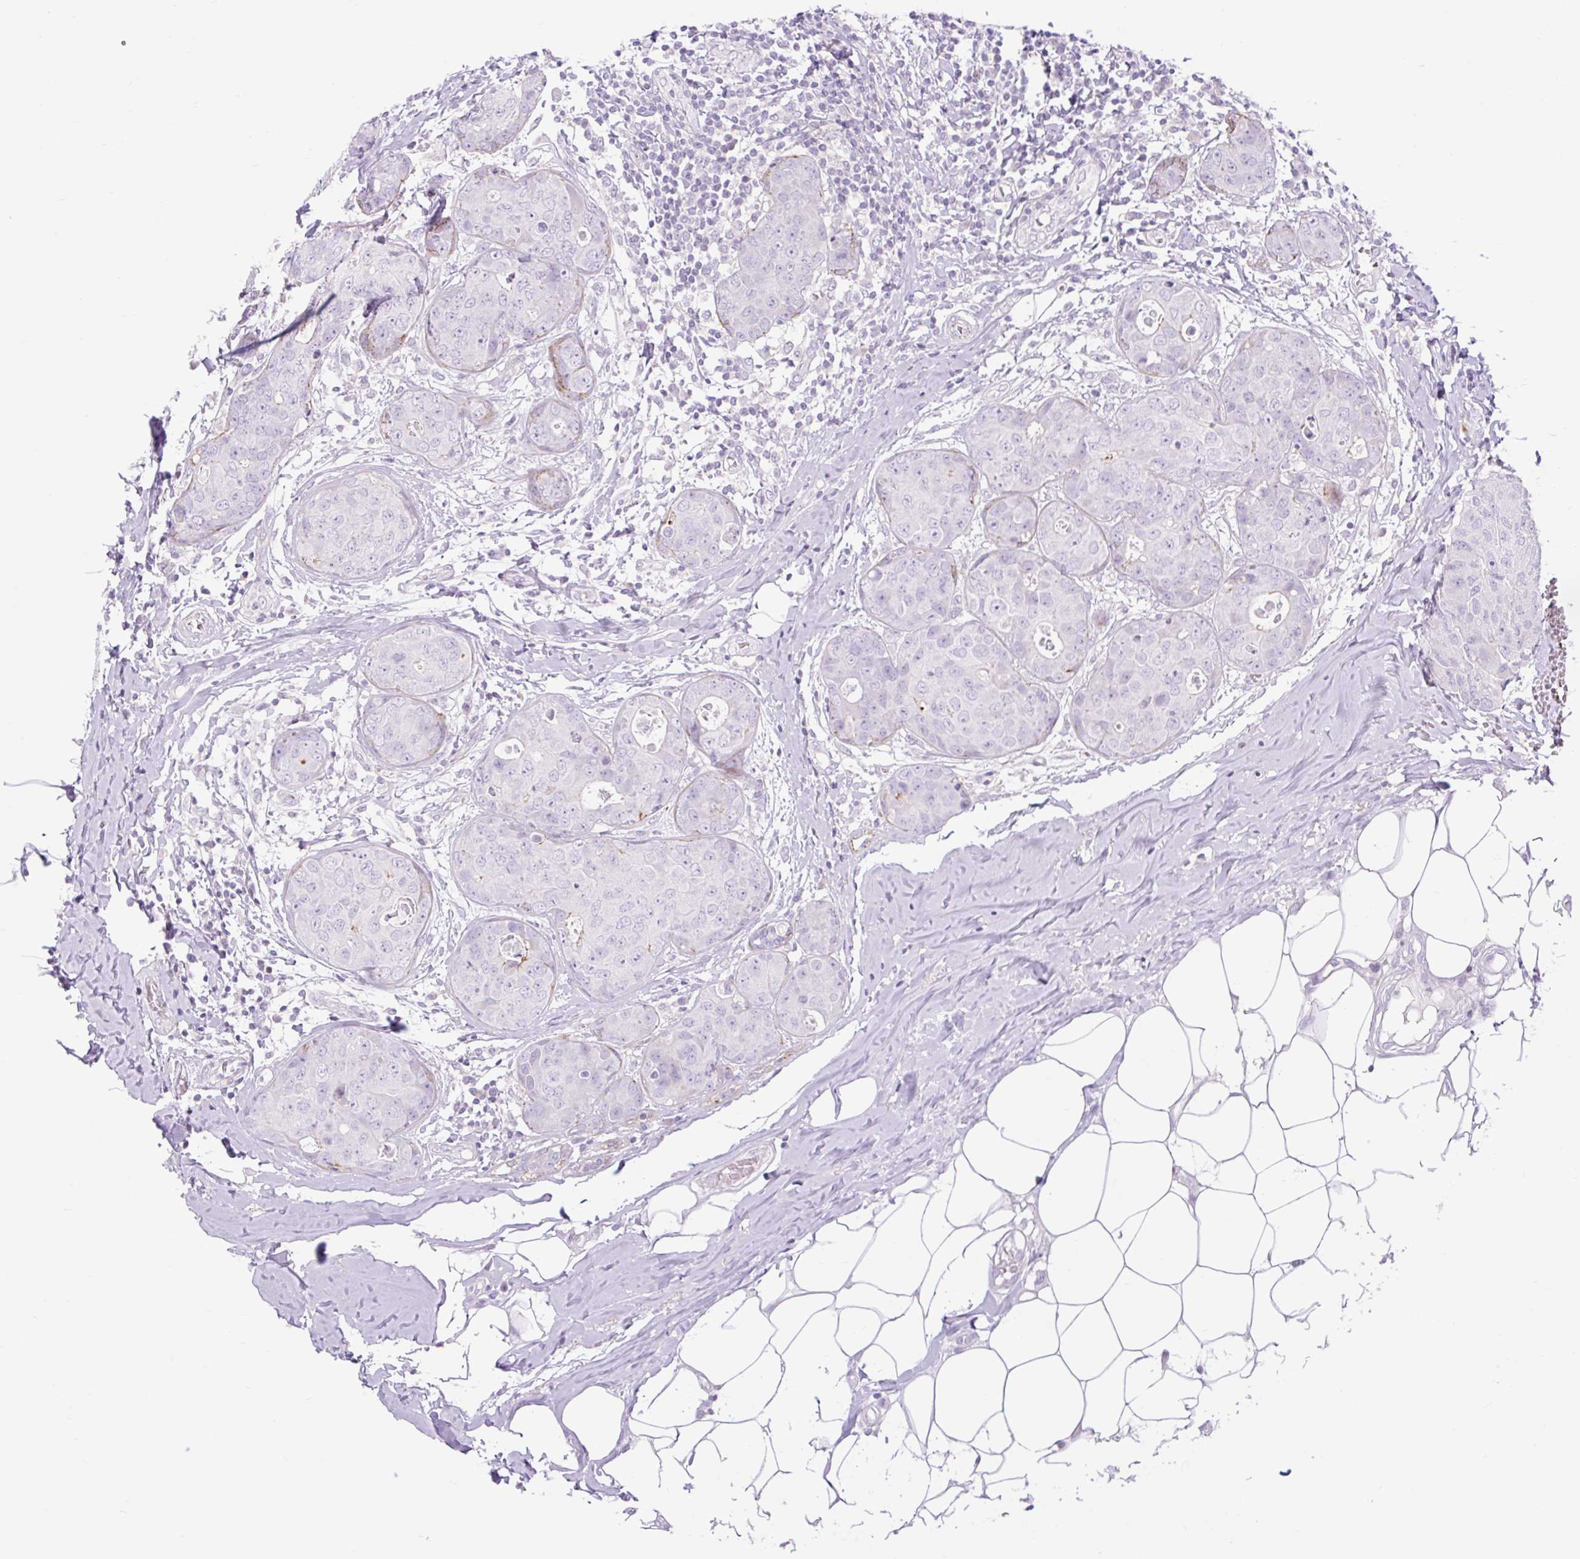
{"staining": {"intensity": "negative", "quantity": "none", "location": "none"}, "tissue": "breast cancer", "cell_type": "Tumor cells", "image_type": "cancer", "snomed": [{"axis": "morphology", "description": "Duct carcinoma"}, {"axis": "topography", "description": "Breast"}], "caption": "There is no significant positivity in tumor cells of infiltrating ductal carcinoma (breast).", "gene": "CORO7-PAM16", "patient": {"sex": "female", "age": 43}}